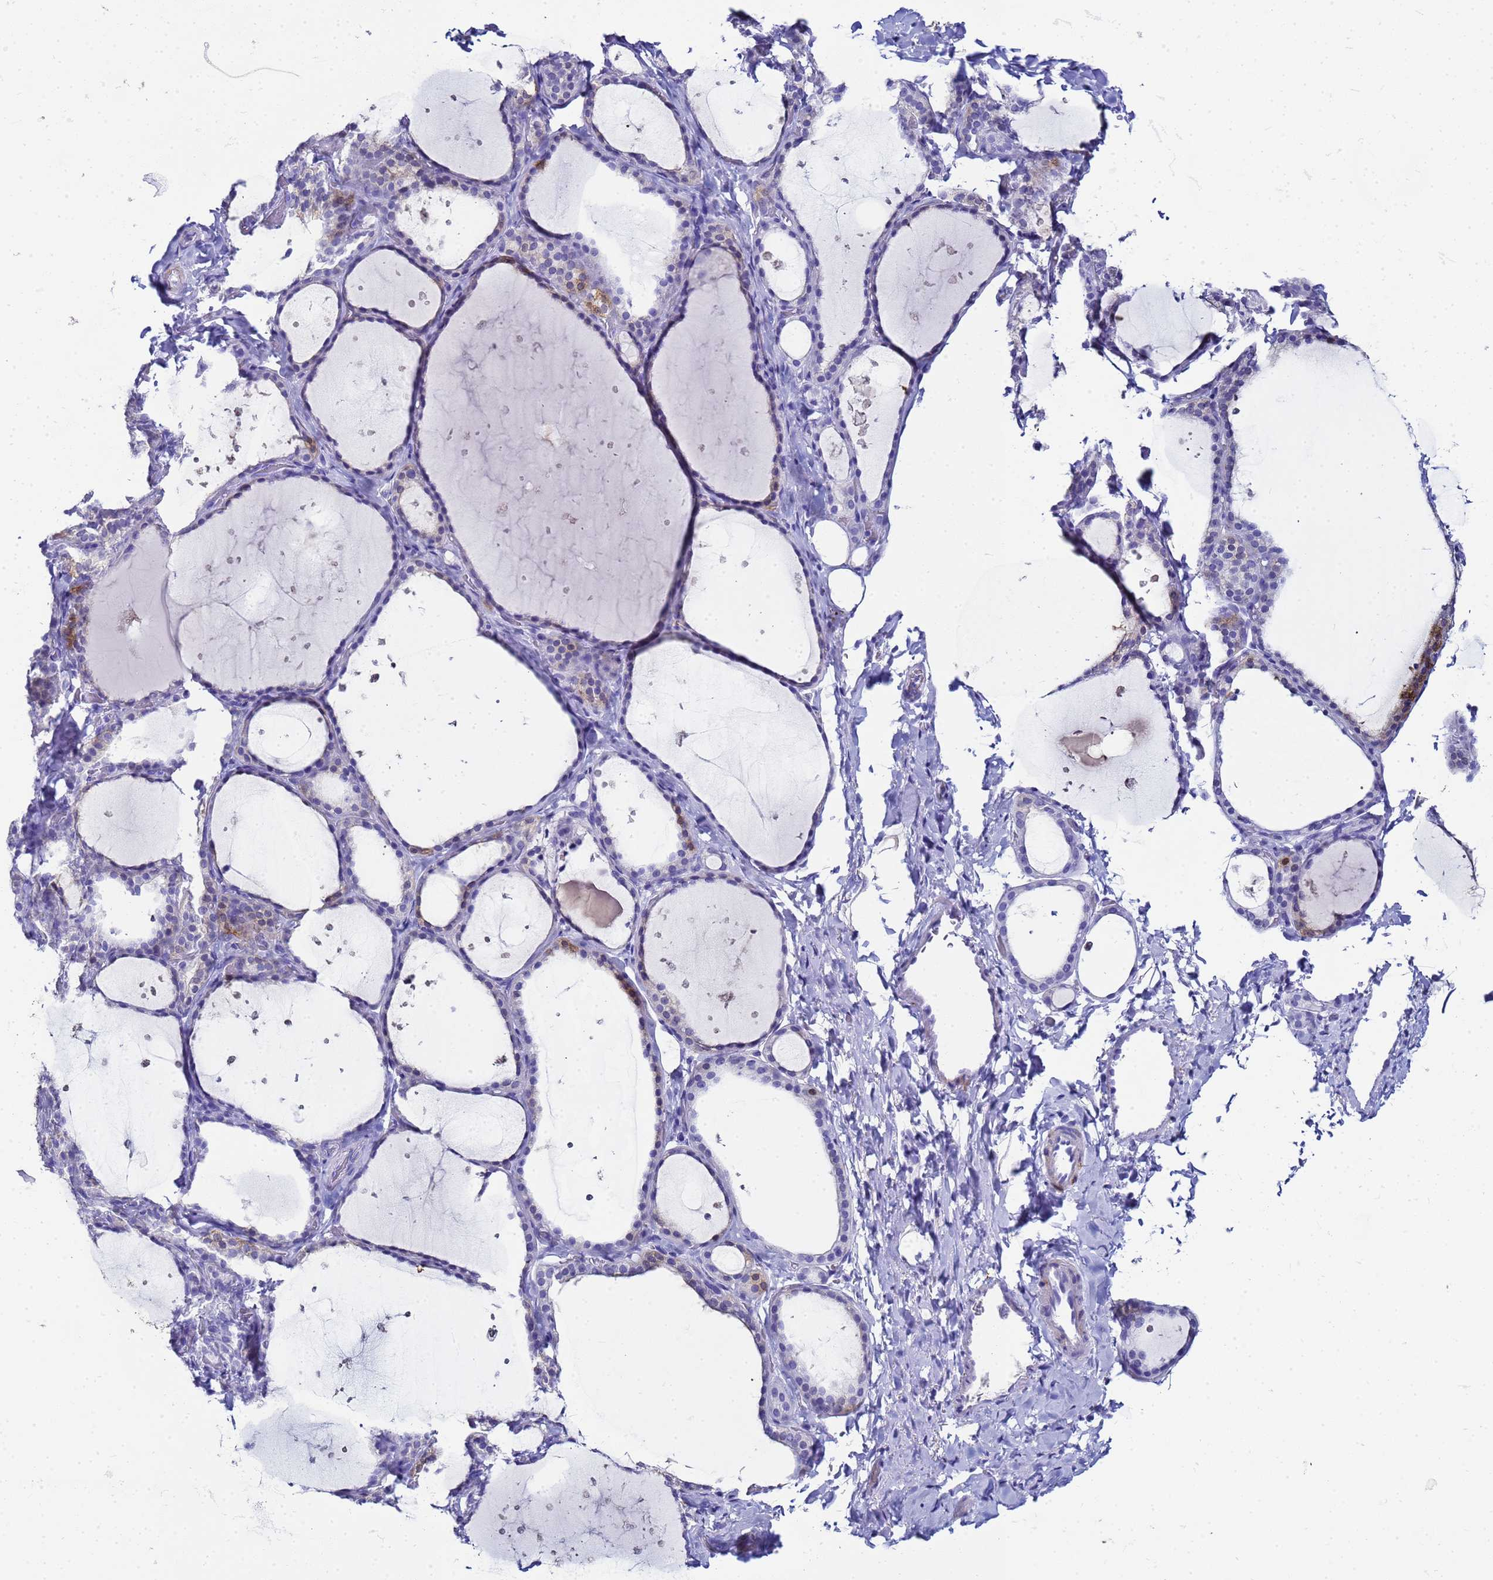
{"staining": {"intensity": "moderate", "quantity": "<25%", "location": "cytoplasmic/membranous"}, "tissue": "thyroid gland", "cell_type": "Glandular cells", "image_type": "normal", "snomed": [{"axis": "morphology", "description": "Normal tissue, NOS"}, {"axis": "topography", "description": "Thyroid gland"}], "caption": "Glandular cells exhibit low levels of moderate cytoplasmic/membranous expression in about <25% of cells in unremarkable human thyroid gland. The staining is performed using DAB brown chromogen to label protein expression. The nuclei are counter-stained blue using hematoxylin.", "gene": "CKB", "patient": {"sex": "female", "age": 44}}